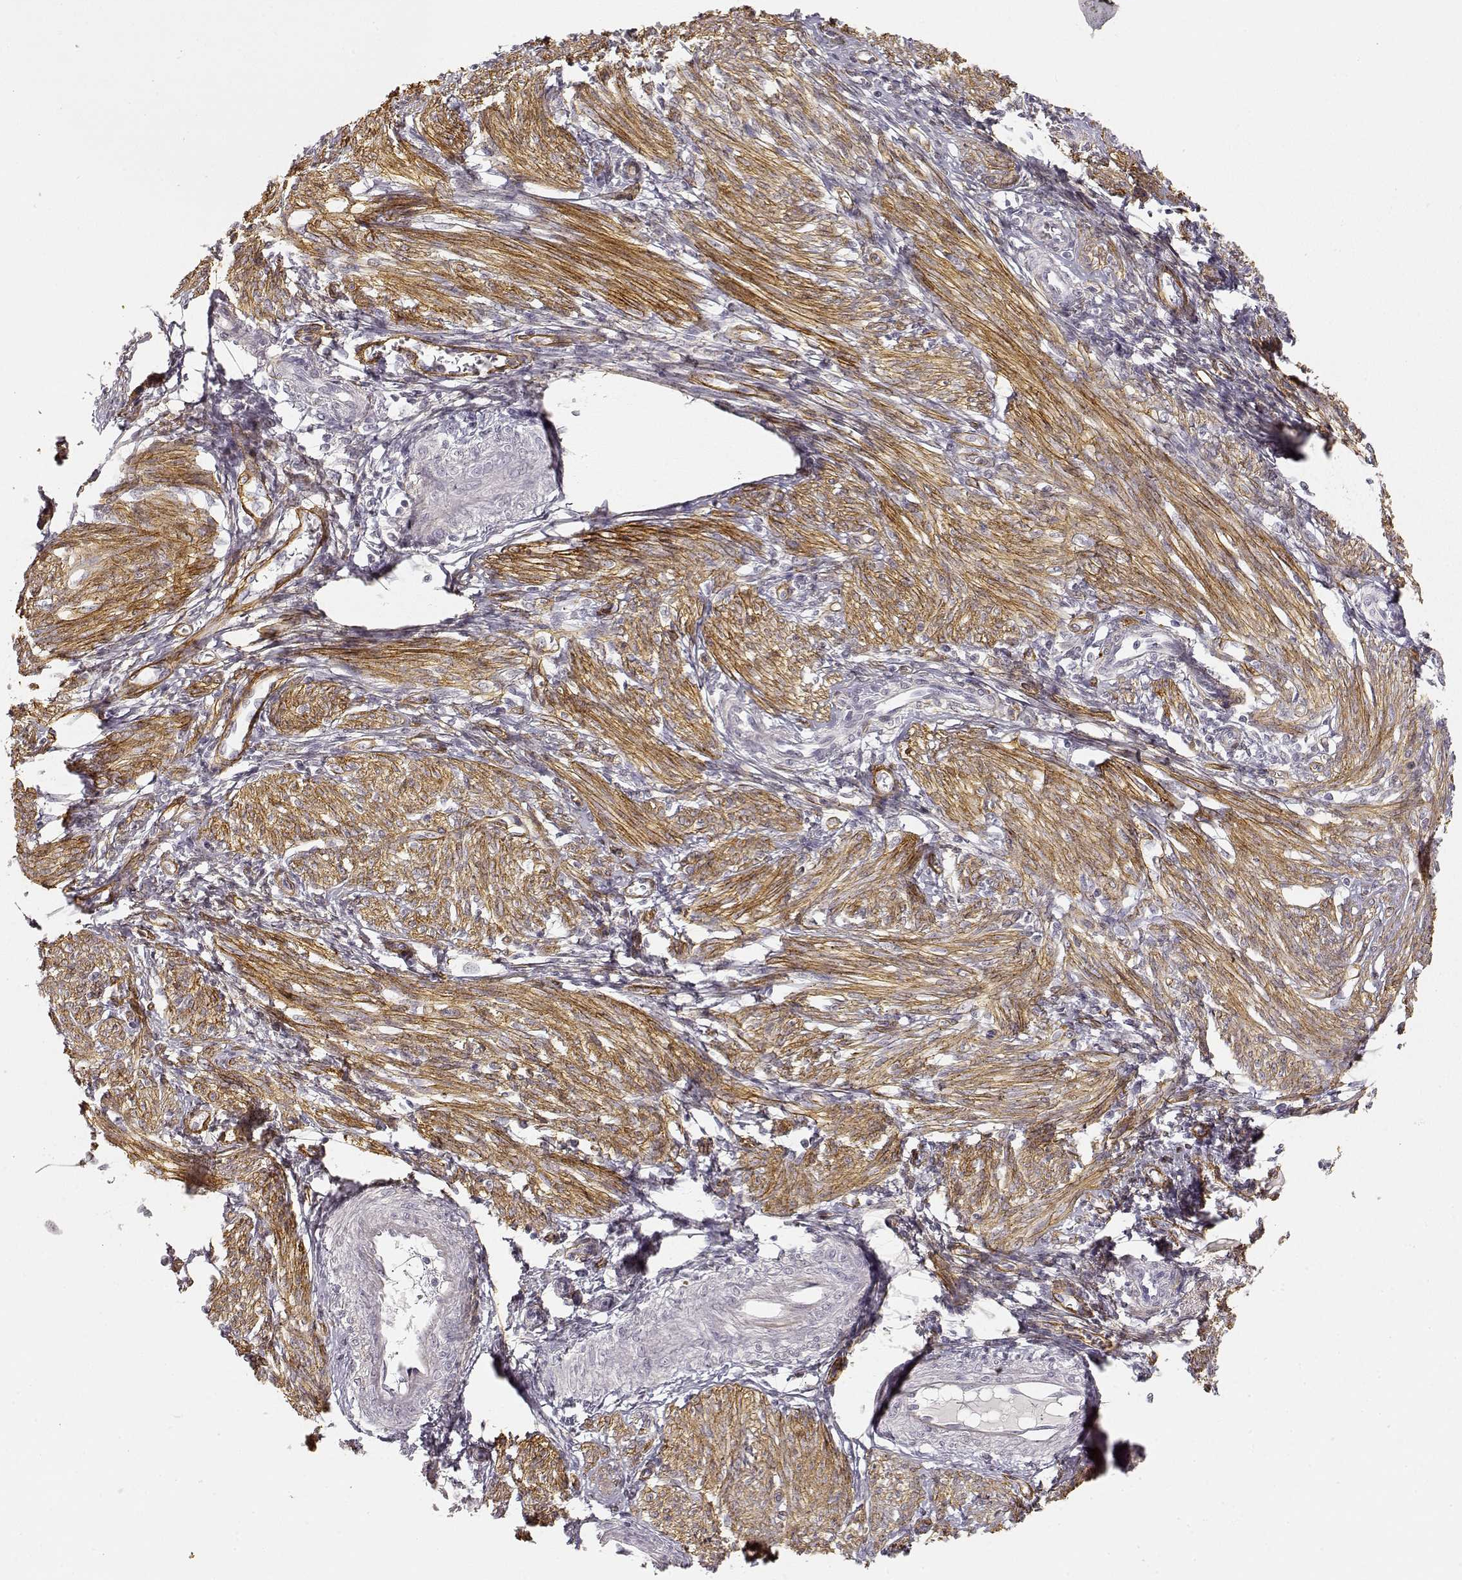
{"staining": {"intensity": "negative", "quantity": "none", "location": "none"}, "tissue": "endometrium", "cell_type": "Cells in endometrial stroma", "image_type": "normal", "snomed": [{"axis": "morphology", "description": "Normal tissue, NOS"}, {"axis": "topography", "description": "Endometrium"}], "caption": "Immunohistochemistry of unremarkable endometrium displays no staining in cells in endometrial stroma.", "gene": "LAMA4", "patient": {"sex": "female", "age": 42}}